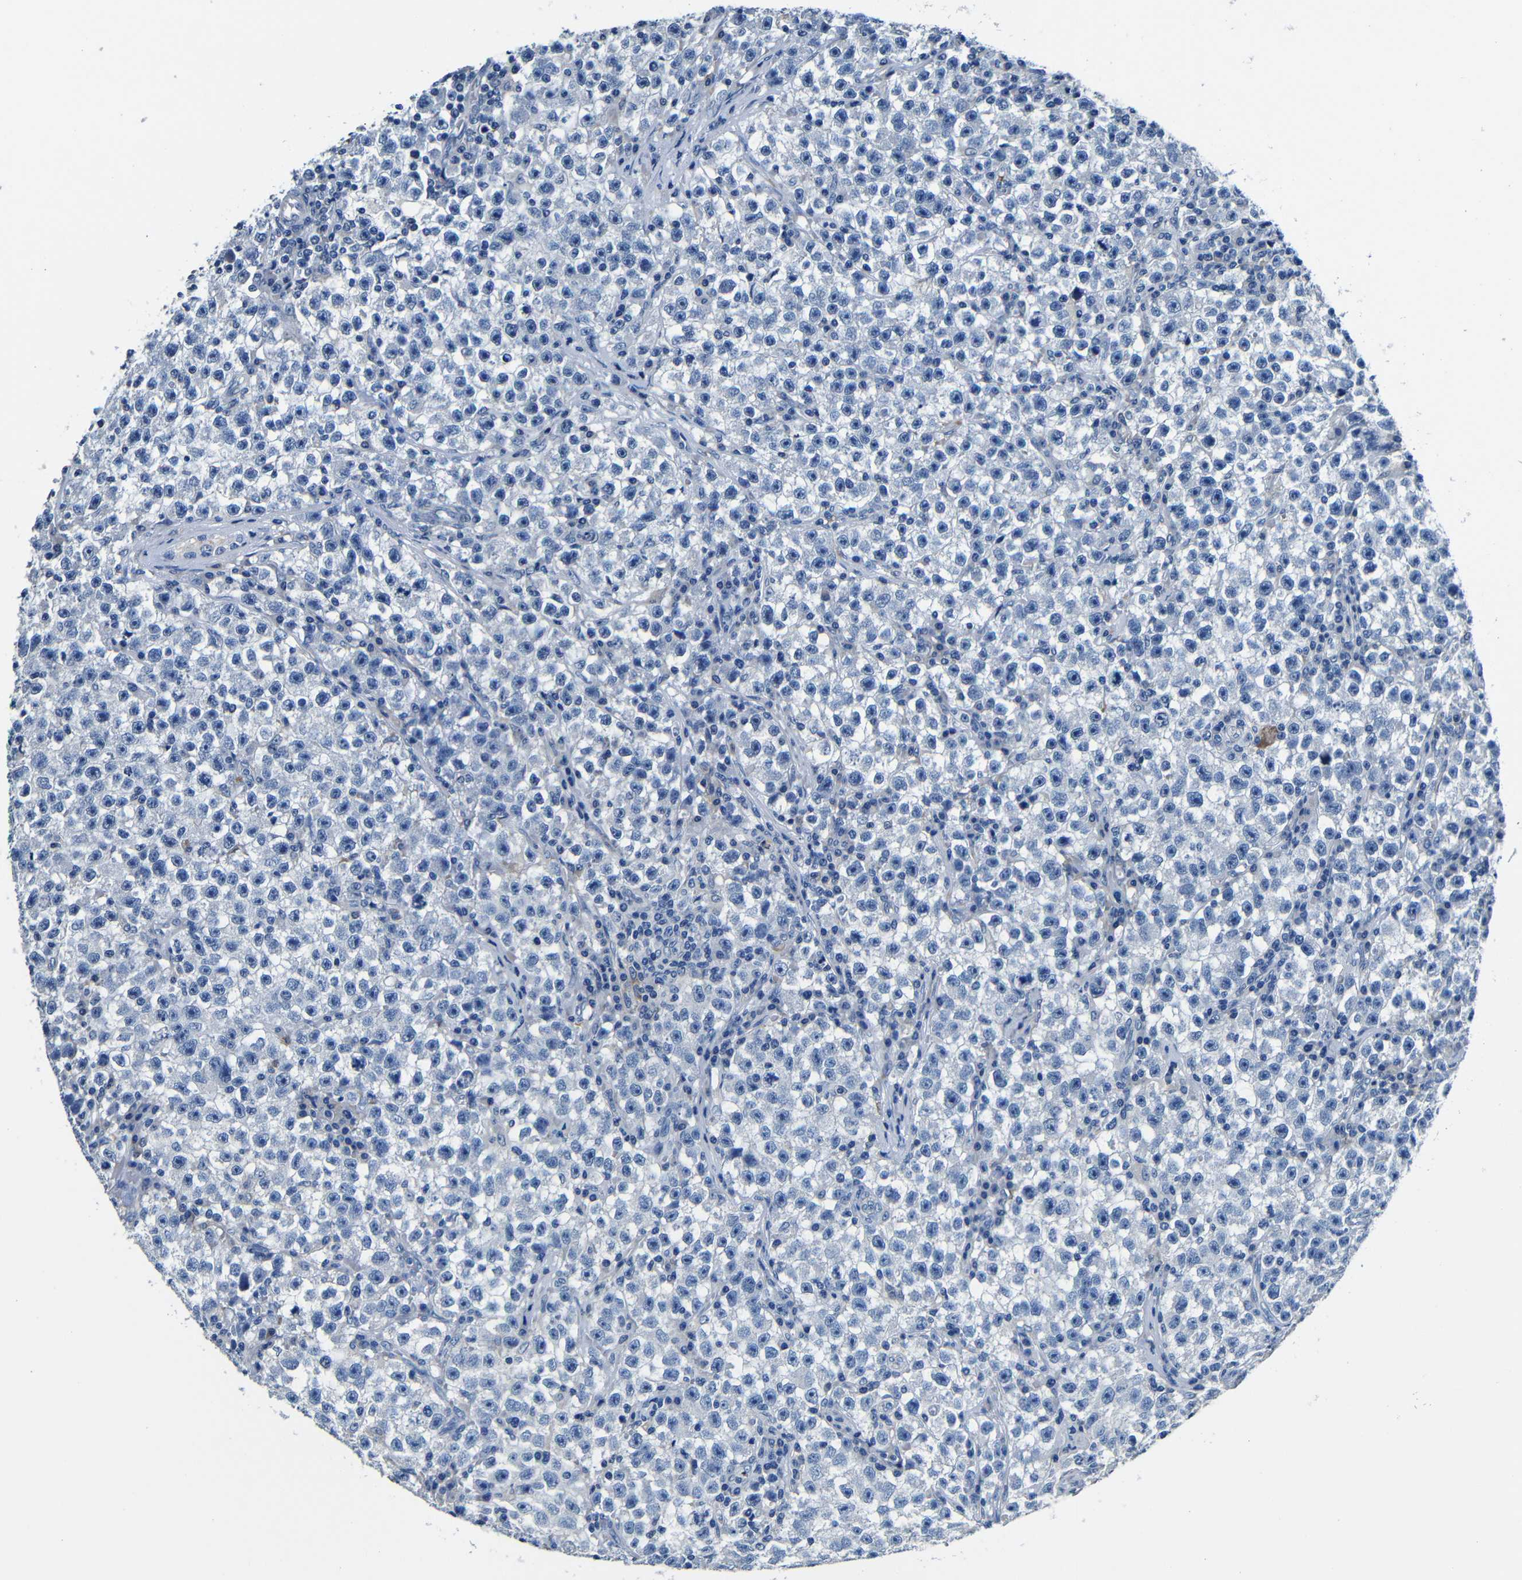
{"staining": {"intensity": "negative", "quantity": "none", "location": "none"}, "tissue": "testis cancer", "cell_type": "Tumor cells", "image_type": "cancer", "snomed": [{"axis": "morphology", "description": "Seminoma, NOS"}, {"axis": "topography", "description": "Testis"}], "caption": "Micrograph shows no protein expression in tumor cells of testis cancer (seminoma) tissue.", "gene": "TNFAIP1", "patient": {"sex": "male", "age": 22}}